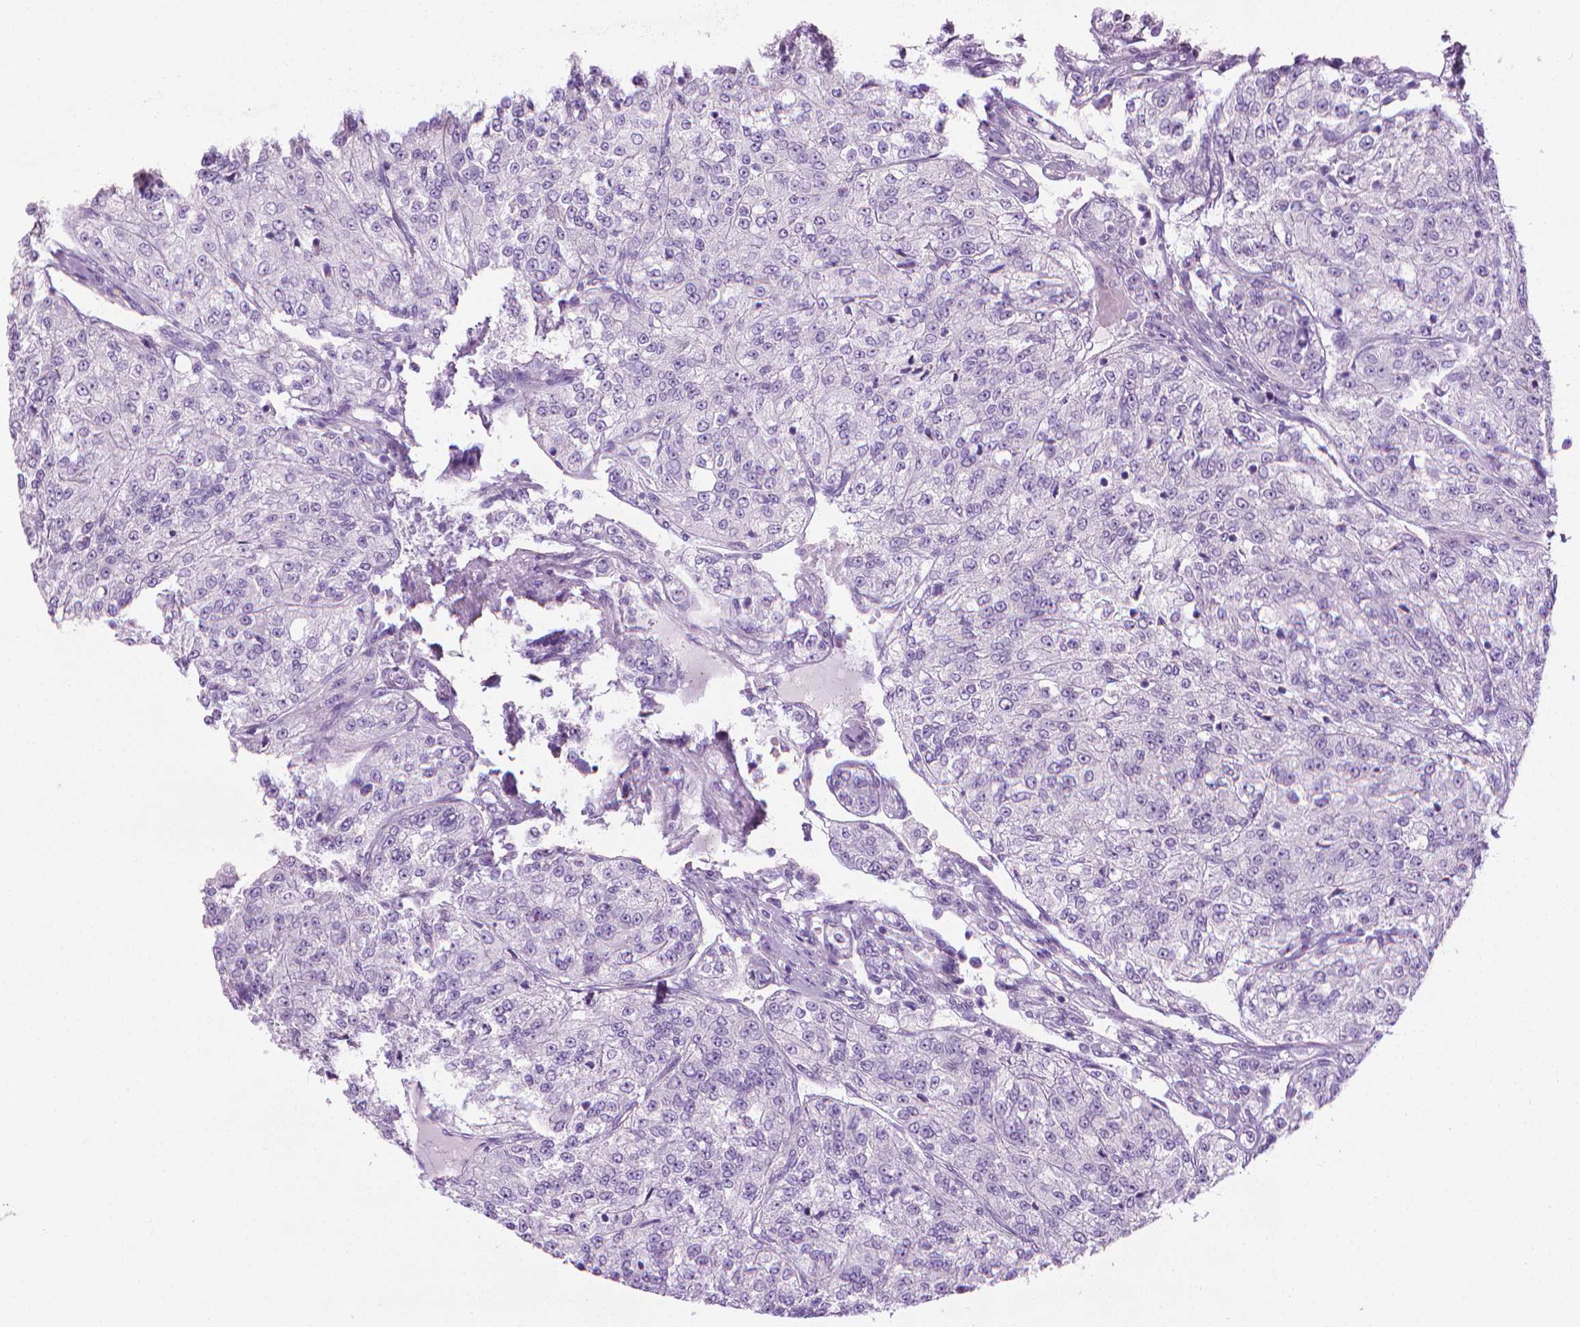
{"staining": {"intensity": "negative", "quantity": "none", "location": "none"}, "tissue": "renal cancer", "cell_type": "Tumor cells", "image_type": "cancer", "snomed": [{"axis": "morphology", "description": "Adenocarcinoma, NOS"}, {"axis": "topography", "description": "Kidney"}], "caption": "Renal adenocarcinoma stained for a protein using IHC reveals no positivity tumor cells.", "gene": "DNAI7", "patient": {"sex": "female", "age": 63}}